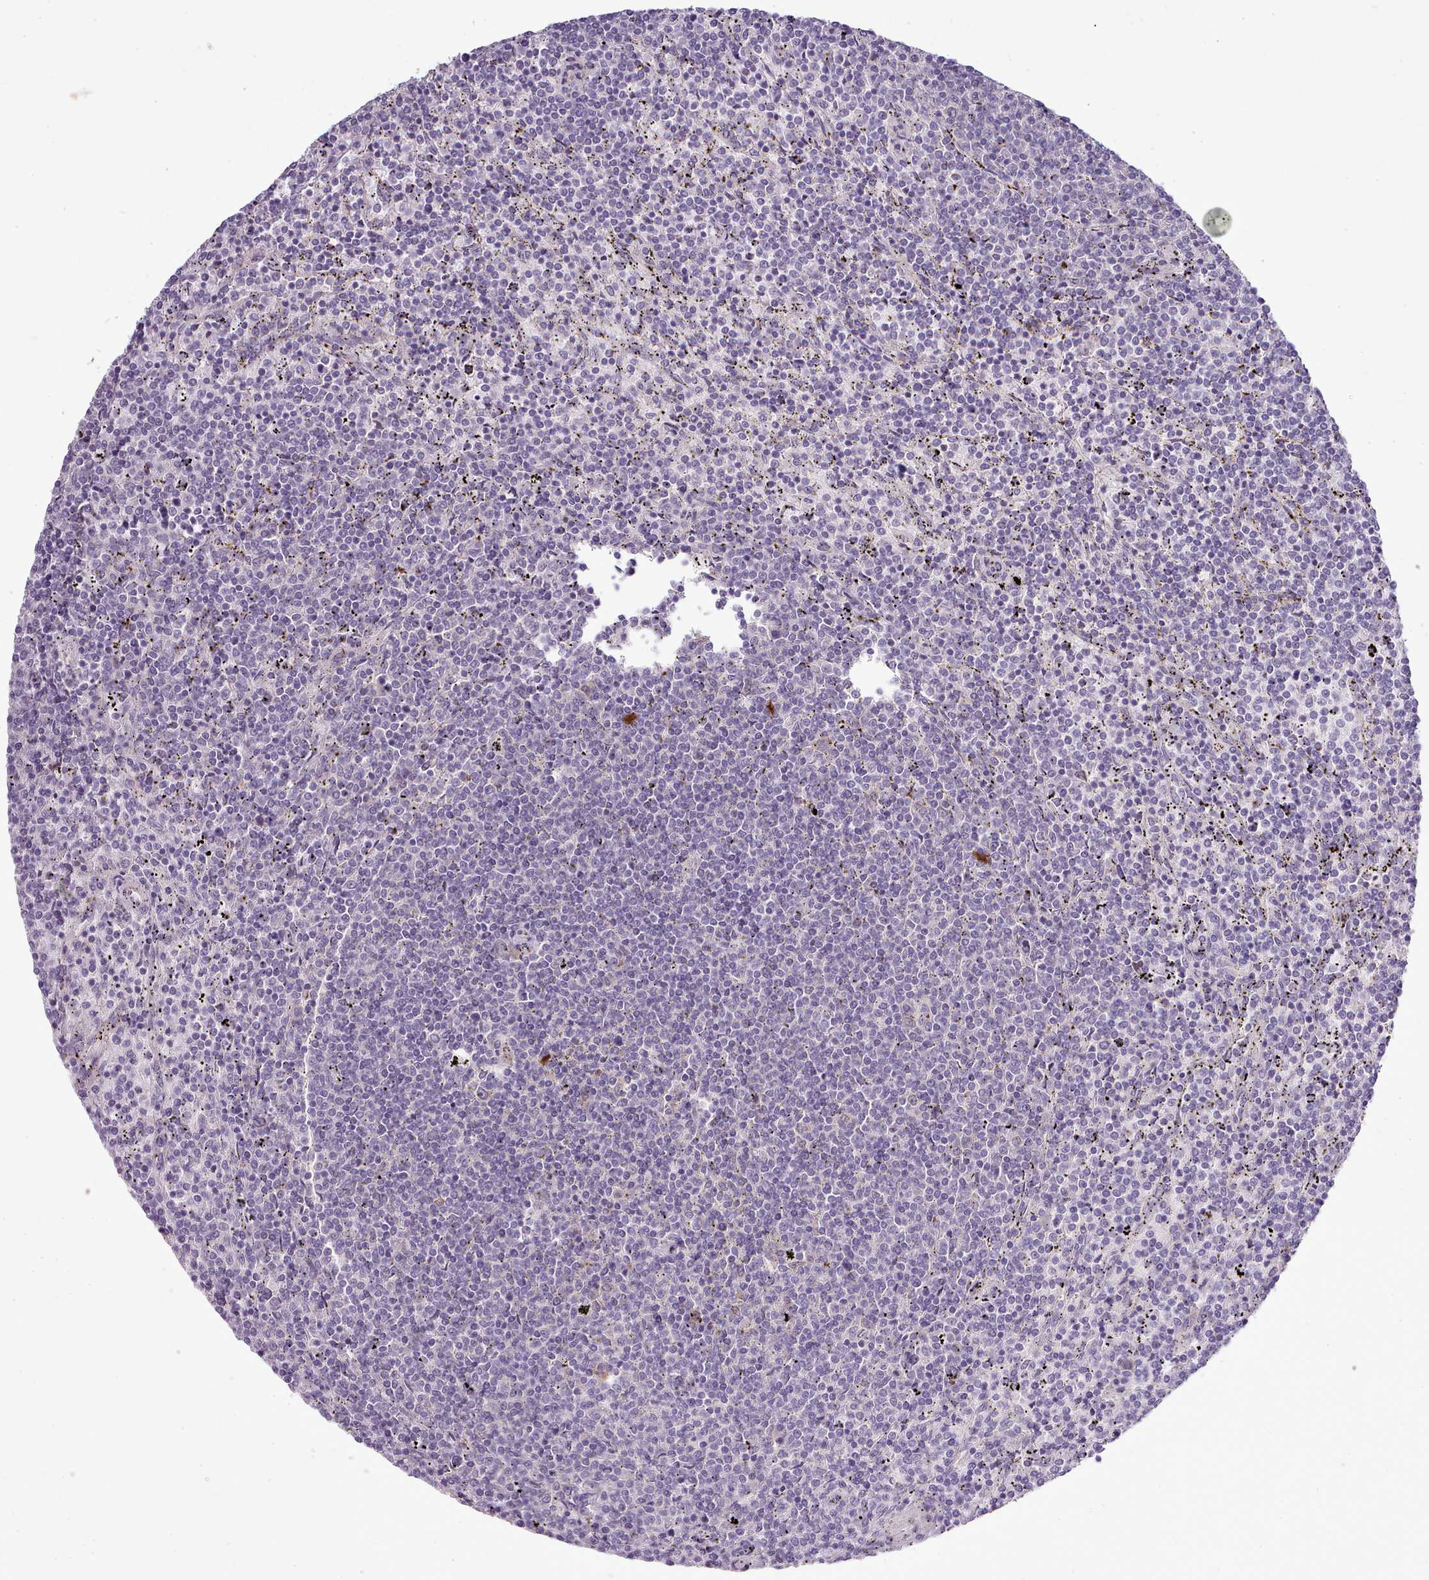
{"staining": {"intensity": "negative", "quantity": "none", "location": "none"}, "tissue": "lymphoma", "cell_type": "Tumor cells", "image_type": "cancer", "snomed": [{"axis": "morphology", "description": "Malignant lymphoma, non-Hodgkin's type, Low grade"}, {"axis": "topography", "description": "Spleen"}], "caption": "Low-grade malignant lymphoma, non-Hodgkin's type stained for a protein using IHC shows no staining tumor cells.", "gene": "SETX", "patient": {"sex": "female", "age": 50}}